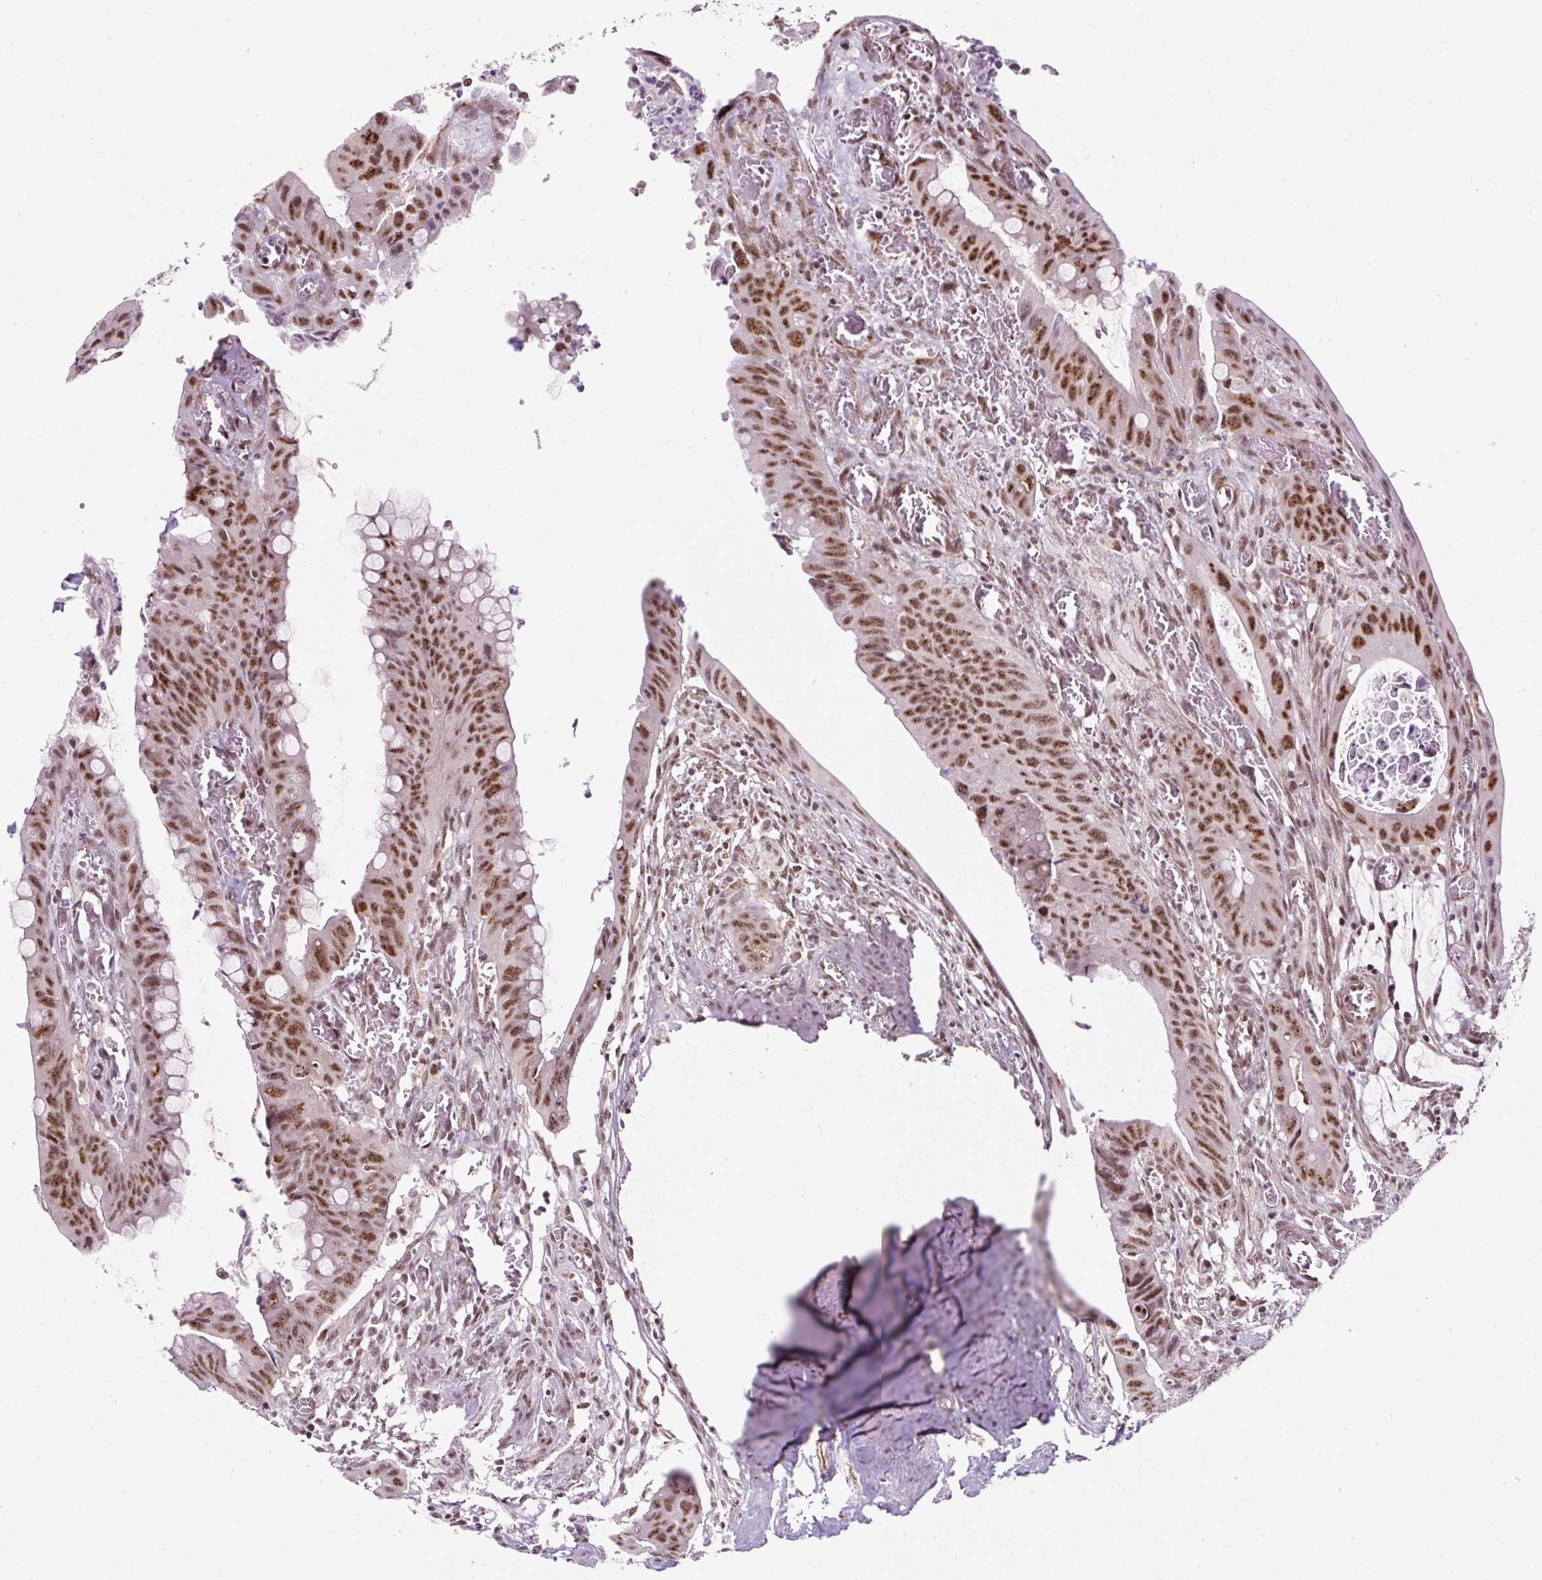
{"staining": {"intensity": "strong", "quantity": ">75%", "location": "nuclear"}, "tissue": "colorectal cancer", "cell_type": "Tumor cells", "image_type": "cancer", "snomed": [{"axis": "morphology", "description": "Adenocarcinoma, NOS"}, {"axis": "topography", "description": "Rectum"}], "caption": "Human colorectal adenocarcinoma stained for a protein (brown) shows strong nuclear positive expression in approximately >75% of tumor cells.", "gene": "LUC7L2", "patient": {"sex": "male", "age": 78}}